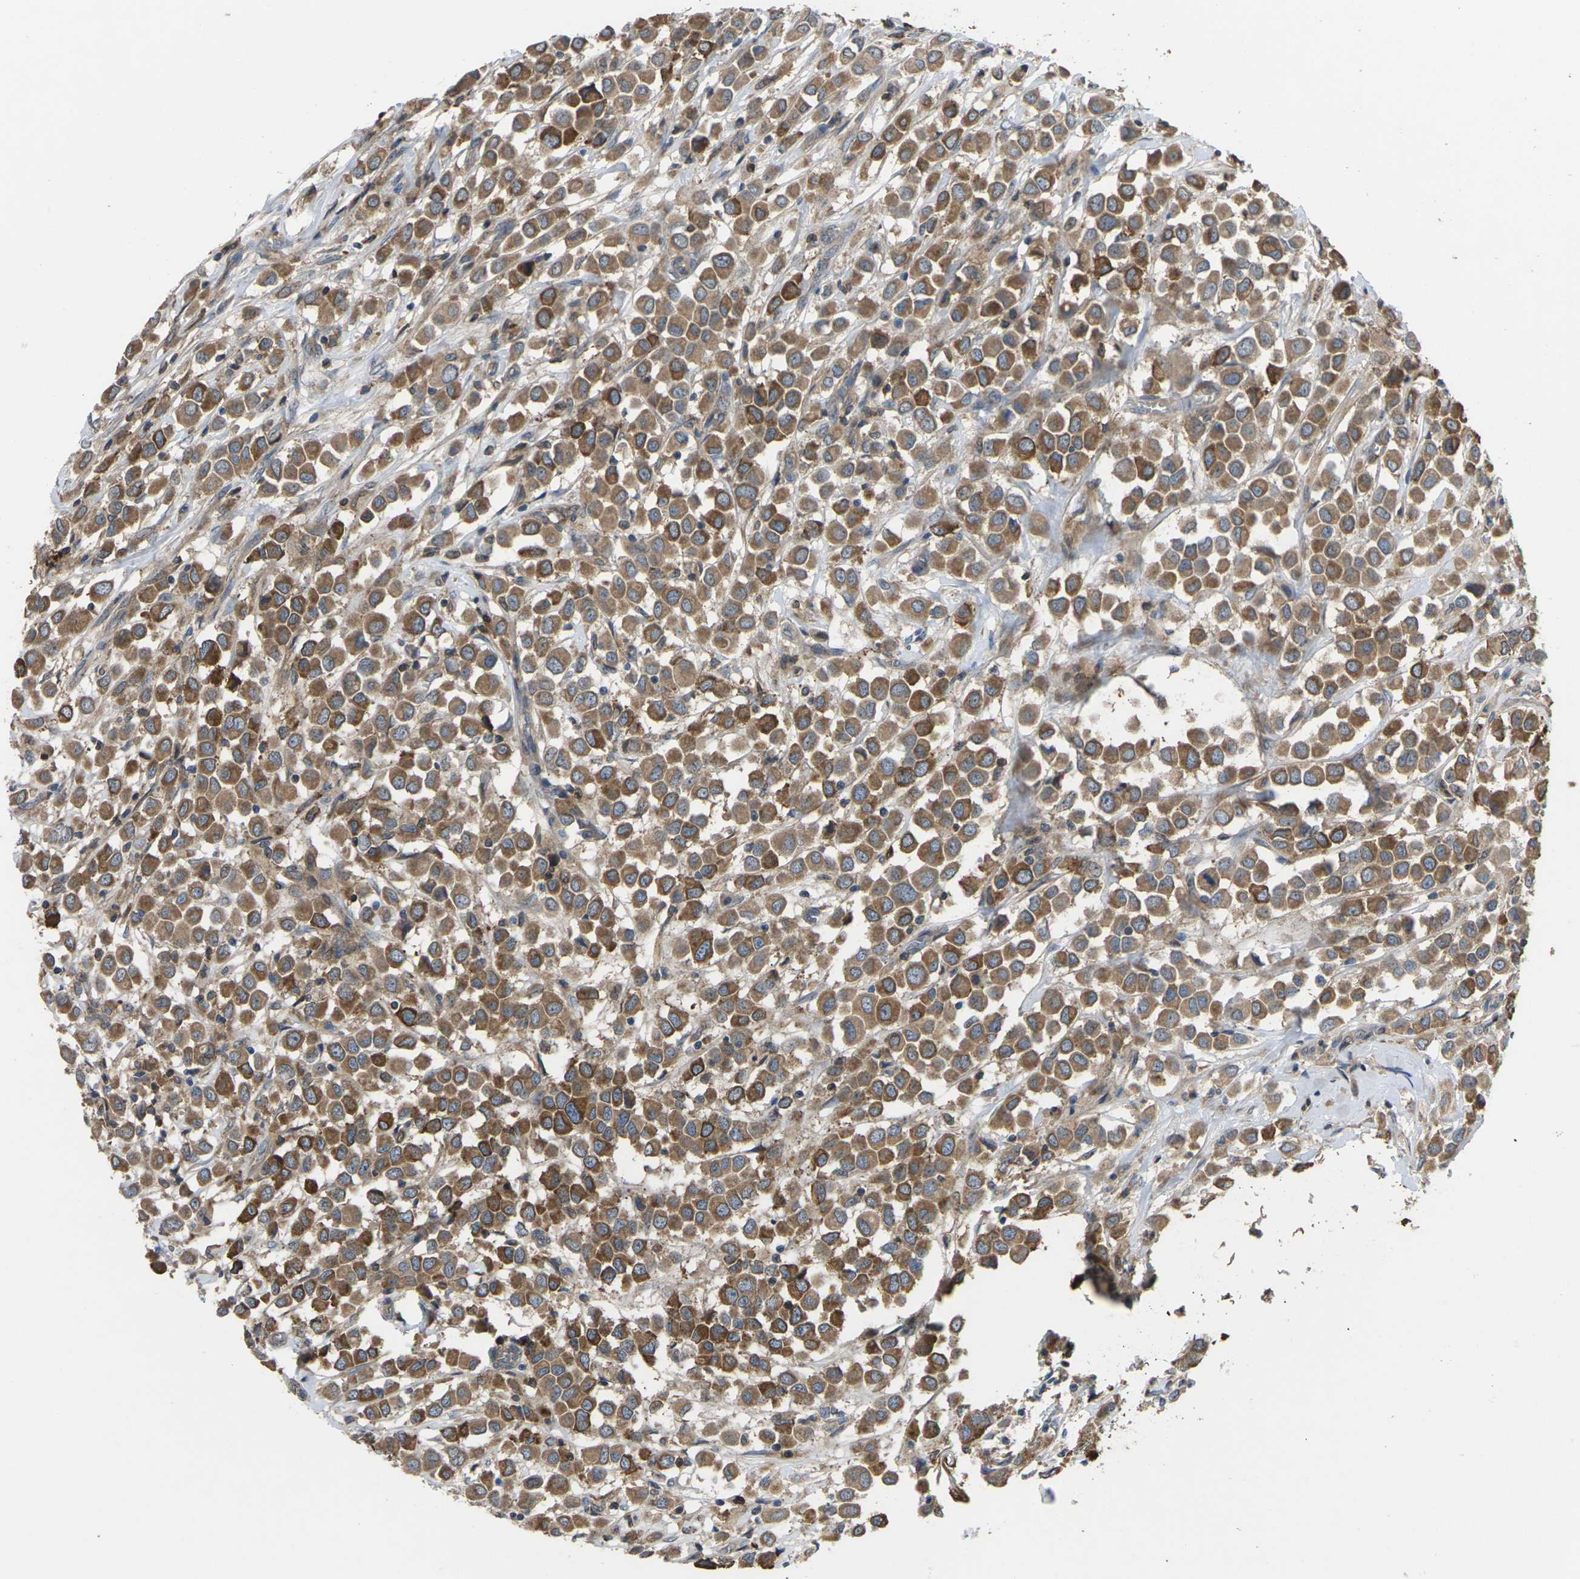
{"staining": {"intensity": "moderate", "quantity": ">75%", "location": "cytoplasmic/membranous"}, "tissue": "breast cancer", "cell_type": "Tumor cells", "image_type": "cancer", "snomed": [{"axis": "morphology", "description": "Duct carcinoma"}, {"axis": "topography", "description": "Breast"}], "caption": "An image of breast cancer stained for a protein demonstrates moderate cytoplasmic/membranous brown staining in tumor cells. (brown staining indicates protein expression, while blue staining denotes nuclei).", "gene": "TIAM1", "patient": {"sex": "female", "age": 61}}